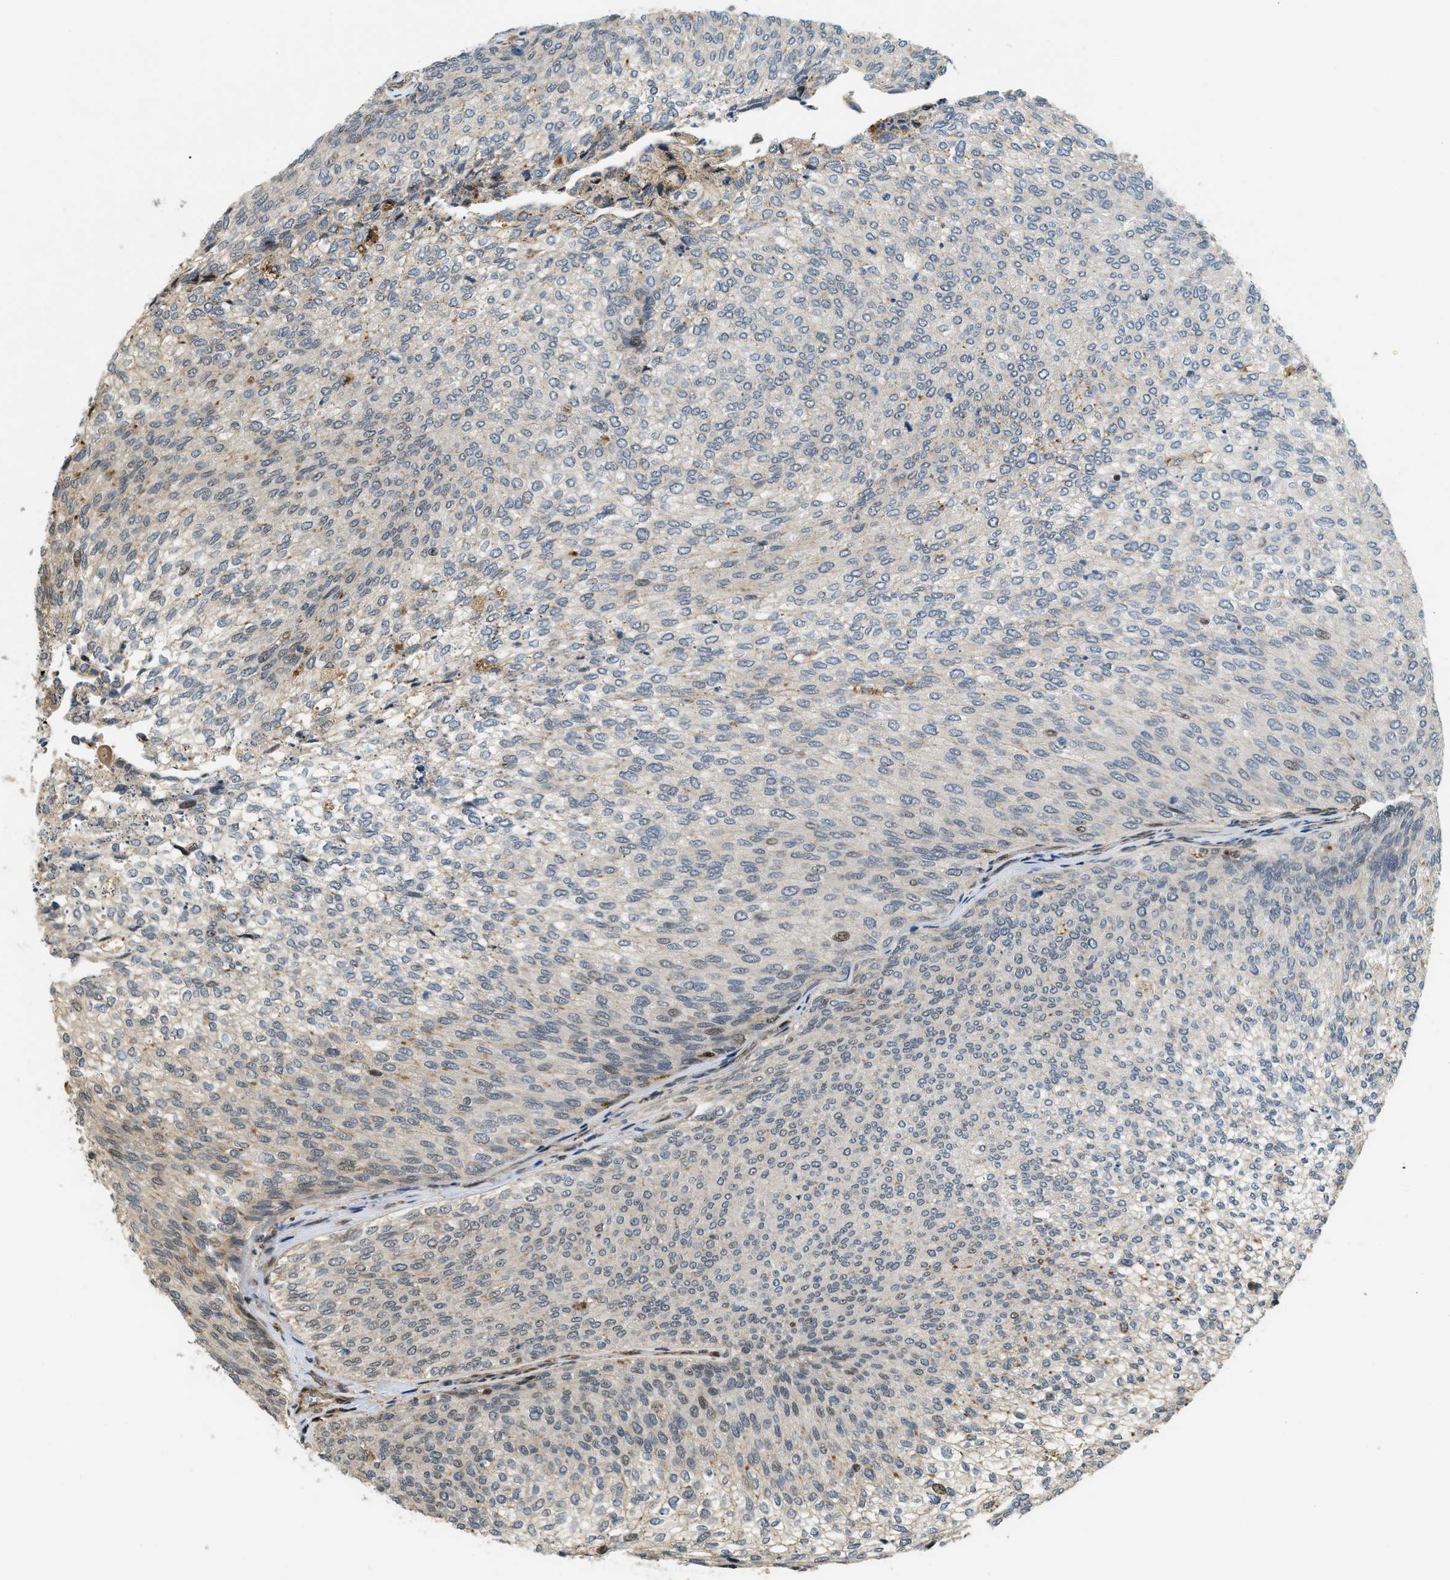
{"staining": {"intensity": "weak", "quantity": "<25%", "location": "nuclear"}, "tissue": "urothelial cancer", "cell_type": "Tumor cells", "image_type": "cancer", "snomed": [{"axis": "morphology", "description": "Urothelial carcinoma, Low grade"}, {"axis": "topography", "description": "Urinary bladder"}], "caption": "A high-resolution histopathology image shows immunohistochemistry staining of low-grade urothelial carcinoma, which reveals no significant positivity in tumor cells.", "gene": "LTA4H", "patient": {"sex": "female", "age": 79}}